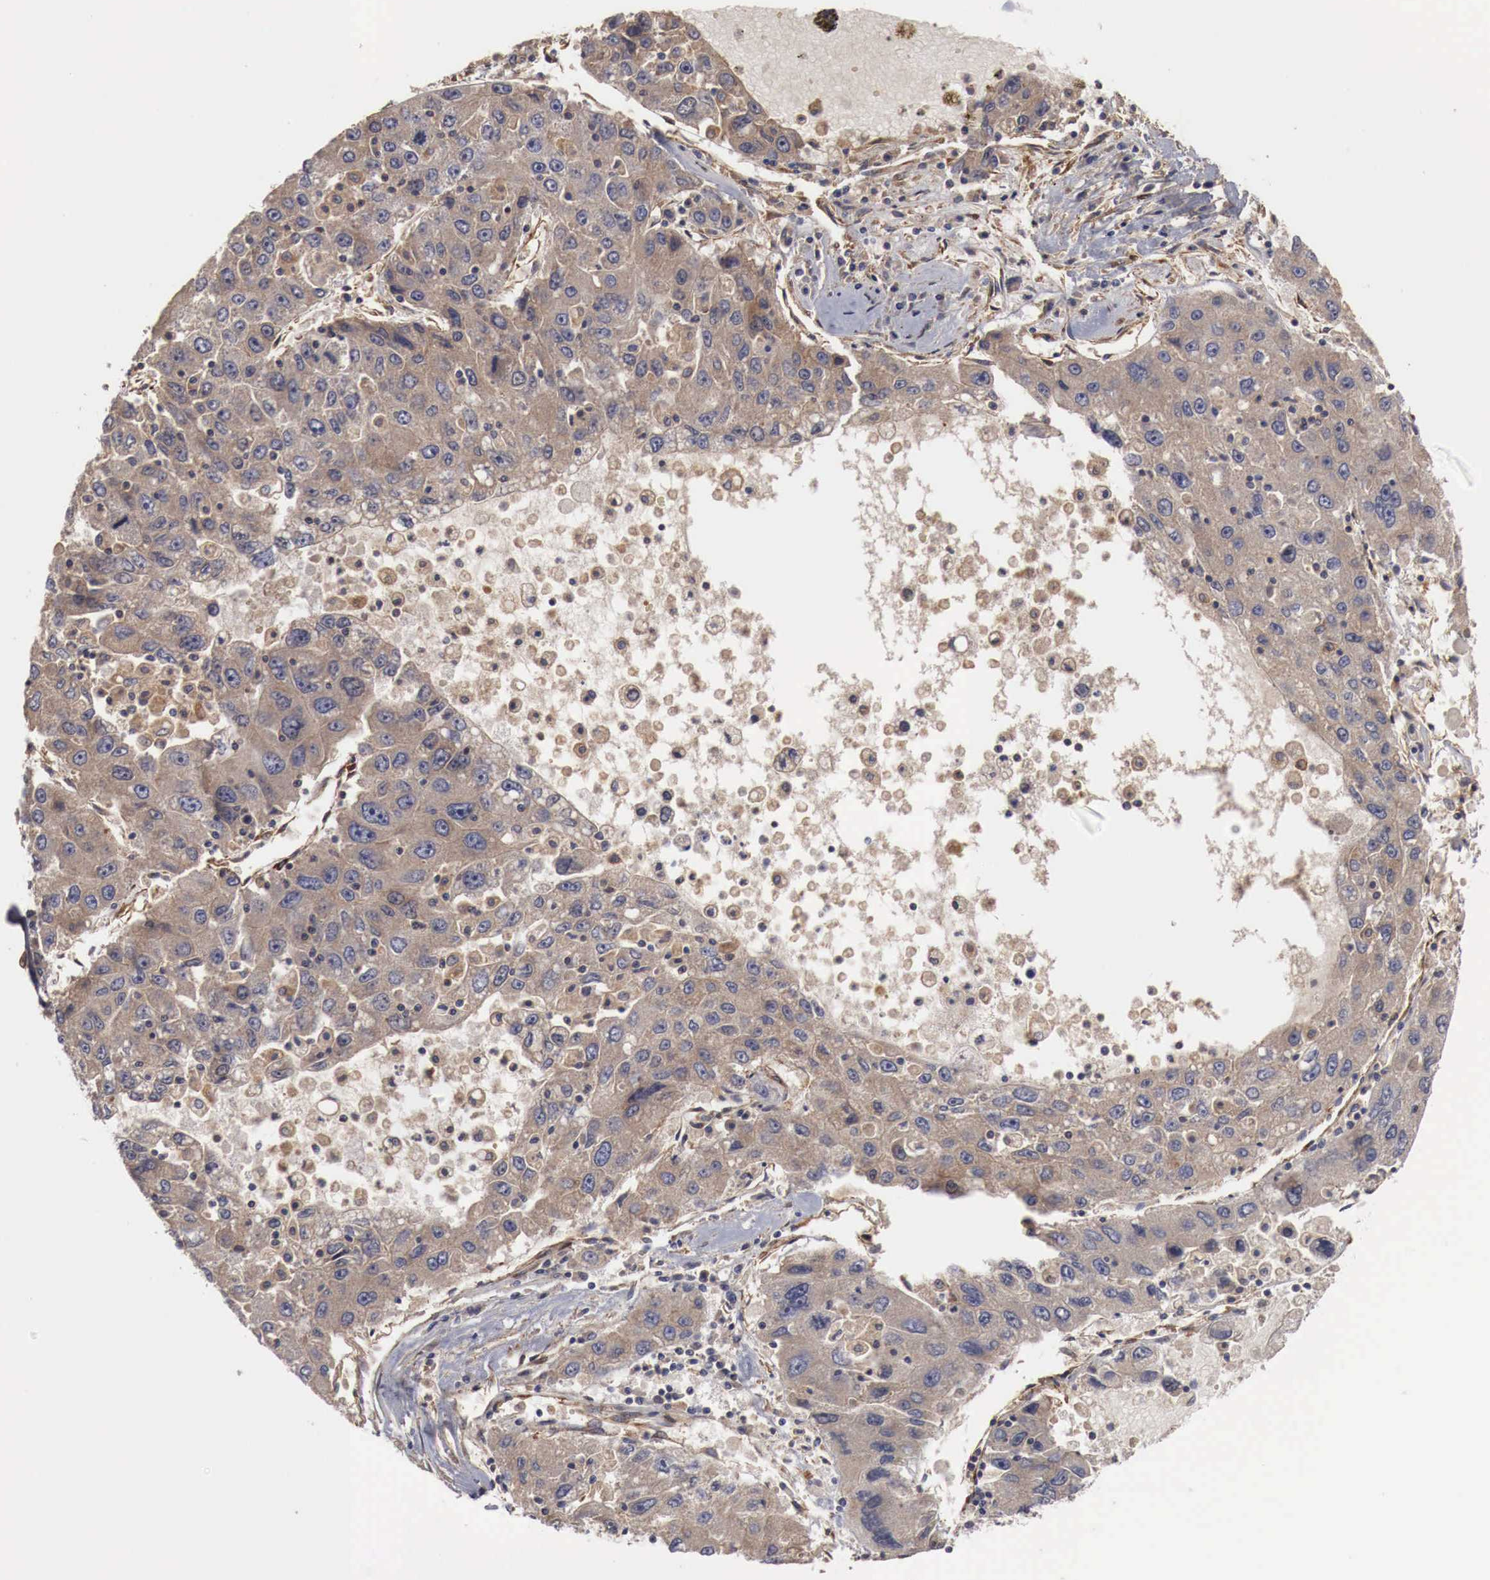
{"staining": {"intensity": "moderate", "quantity": ">75%", "location": "cytoplasmic/membranous"}, "tissue": "liver cancer", "cell_type": "Tumor cells", "image_type": "cancer", "snomed": [{"axis": "morphology", "description": "Carcinoma, Hepatocellular, NOS"}, {"axis": "topography", "description": "Liver"}], "caption": "Immunohistochemical staining of liver cancer displays medium levels of moderate cytoplasmic/membranous protein positivity in about >75% of tumor cells.", "gene": "ARMCX4", "patient": {"sex": "male", "age": 49}}